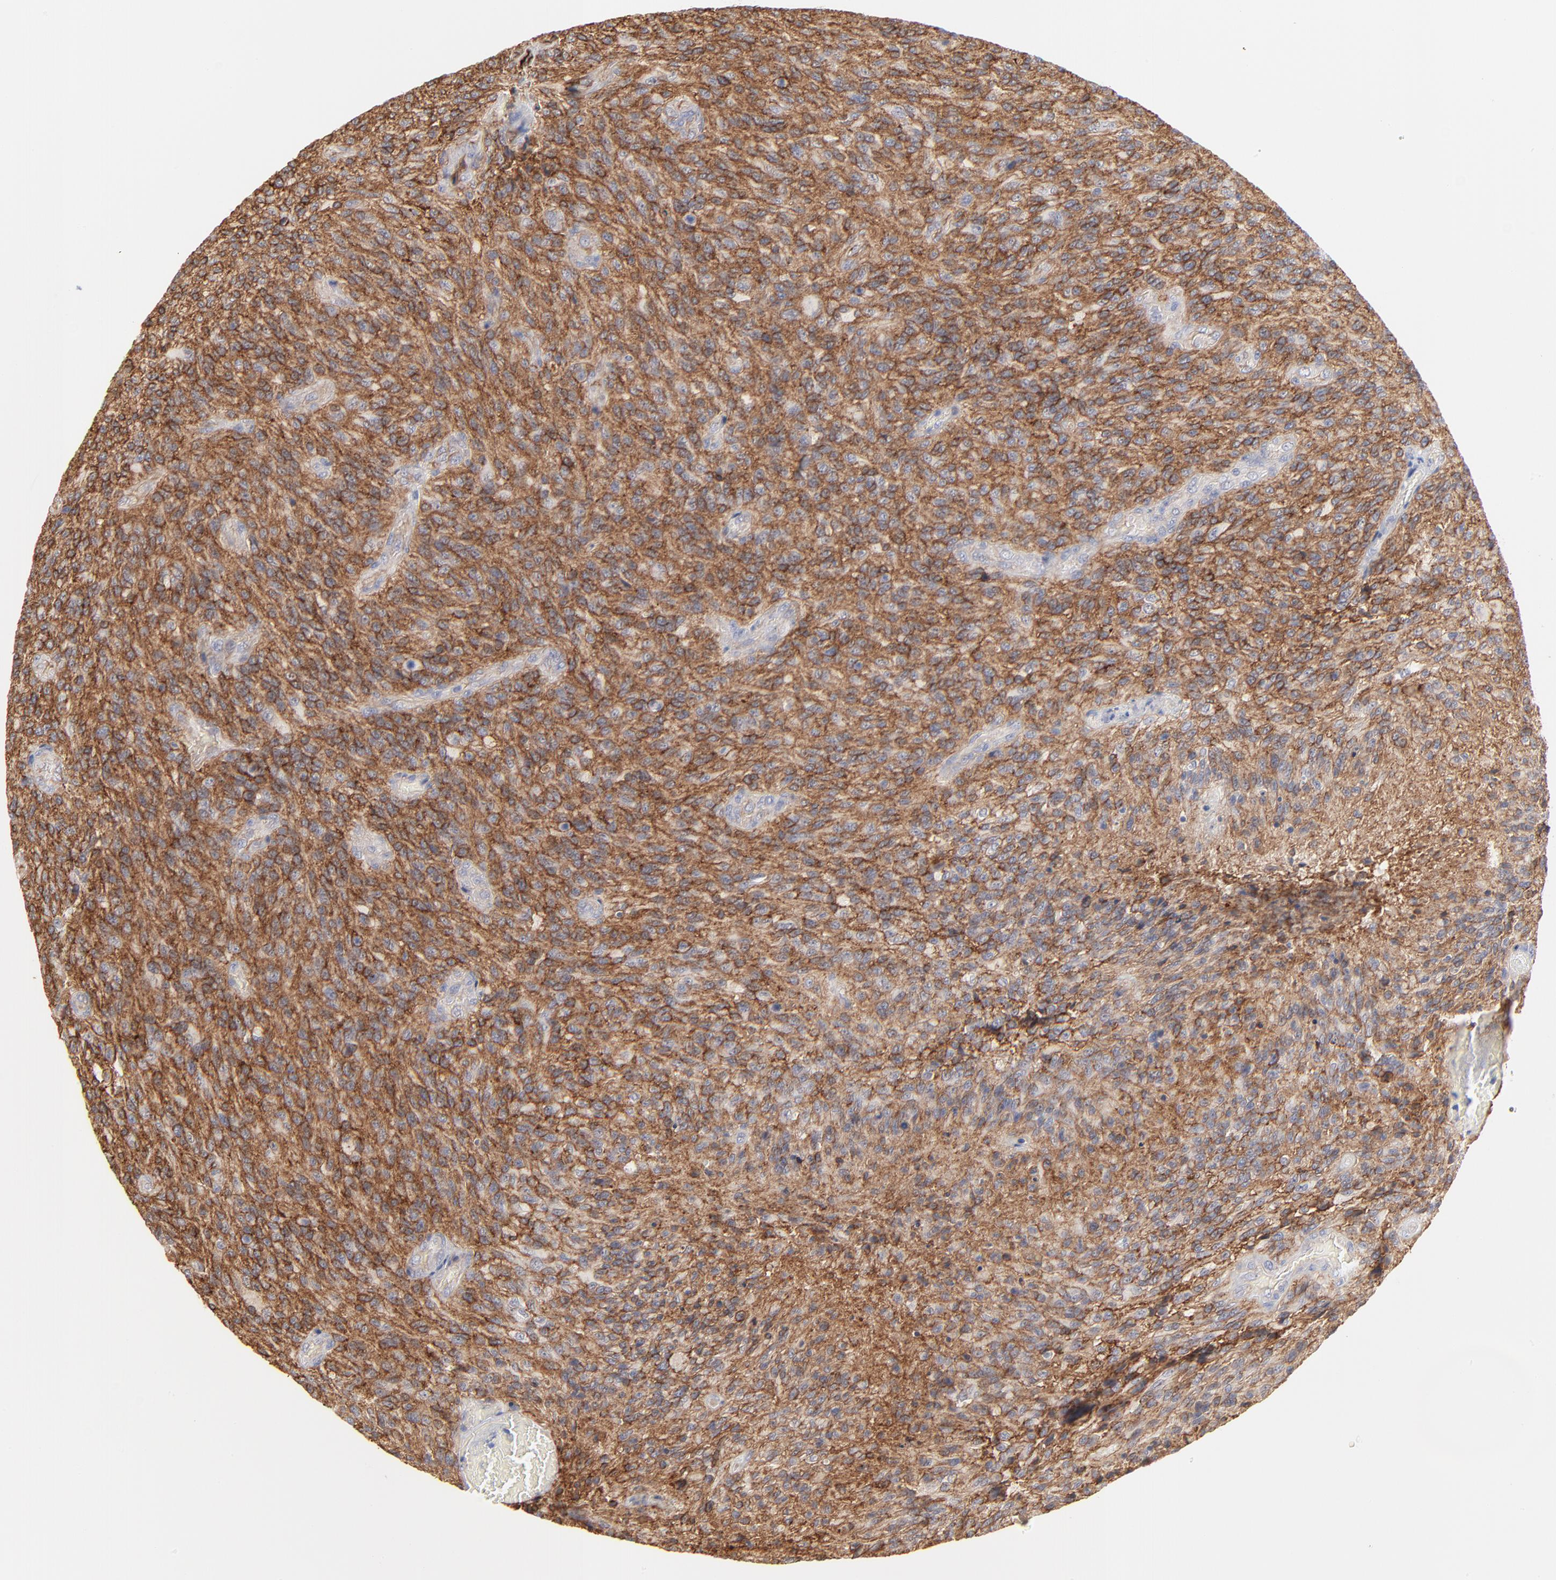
{"staining": {"intensity": "strong", "quantity": ">75%", "location": "cytoplasmic/membranous"}, "tissue": "glioma", "cell_type": "Tumor cells", "image_type": "cancer", "snomed": [{"axis": "morphology", "description": "Normal tissue, NOS"}, {"axis": "morphology", "description": "Glioma, malignant, High grade"}, {"axis": "topography", "description": "Cerebral cortex"}], "caption": "Brown immunohistochemical staining in glioma reveals strong cytoplasmic/membranous staining in approximately >75% of tumor cells.", "gene": "SLC16A1", "patient": {"sex": "male", "age": 56}}